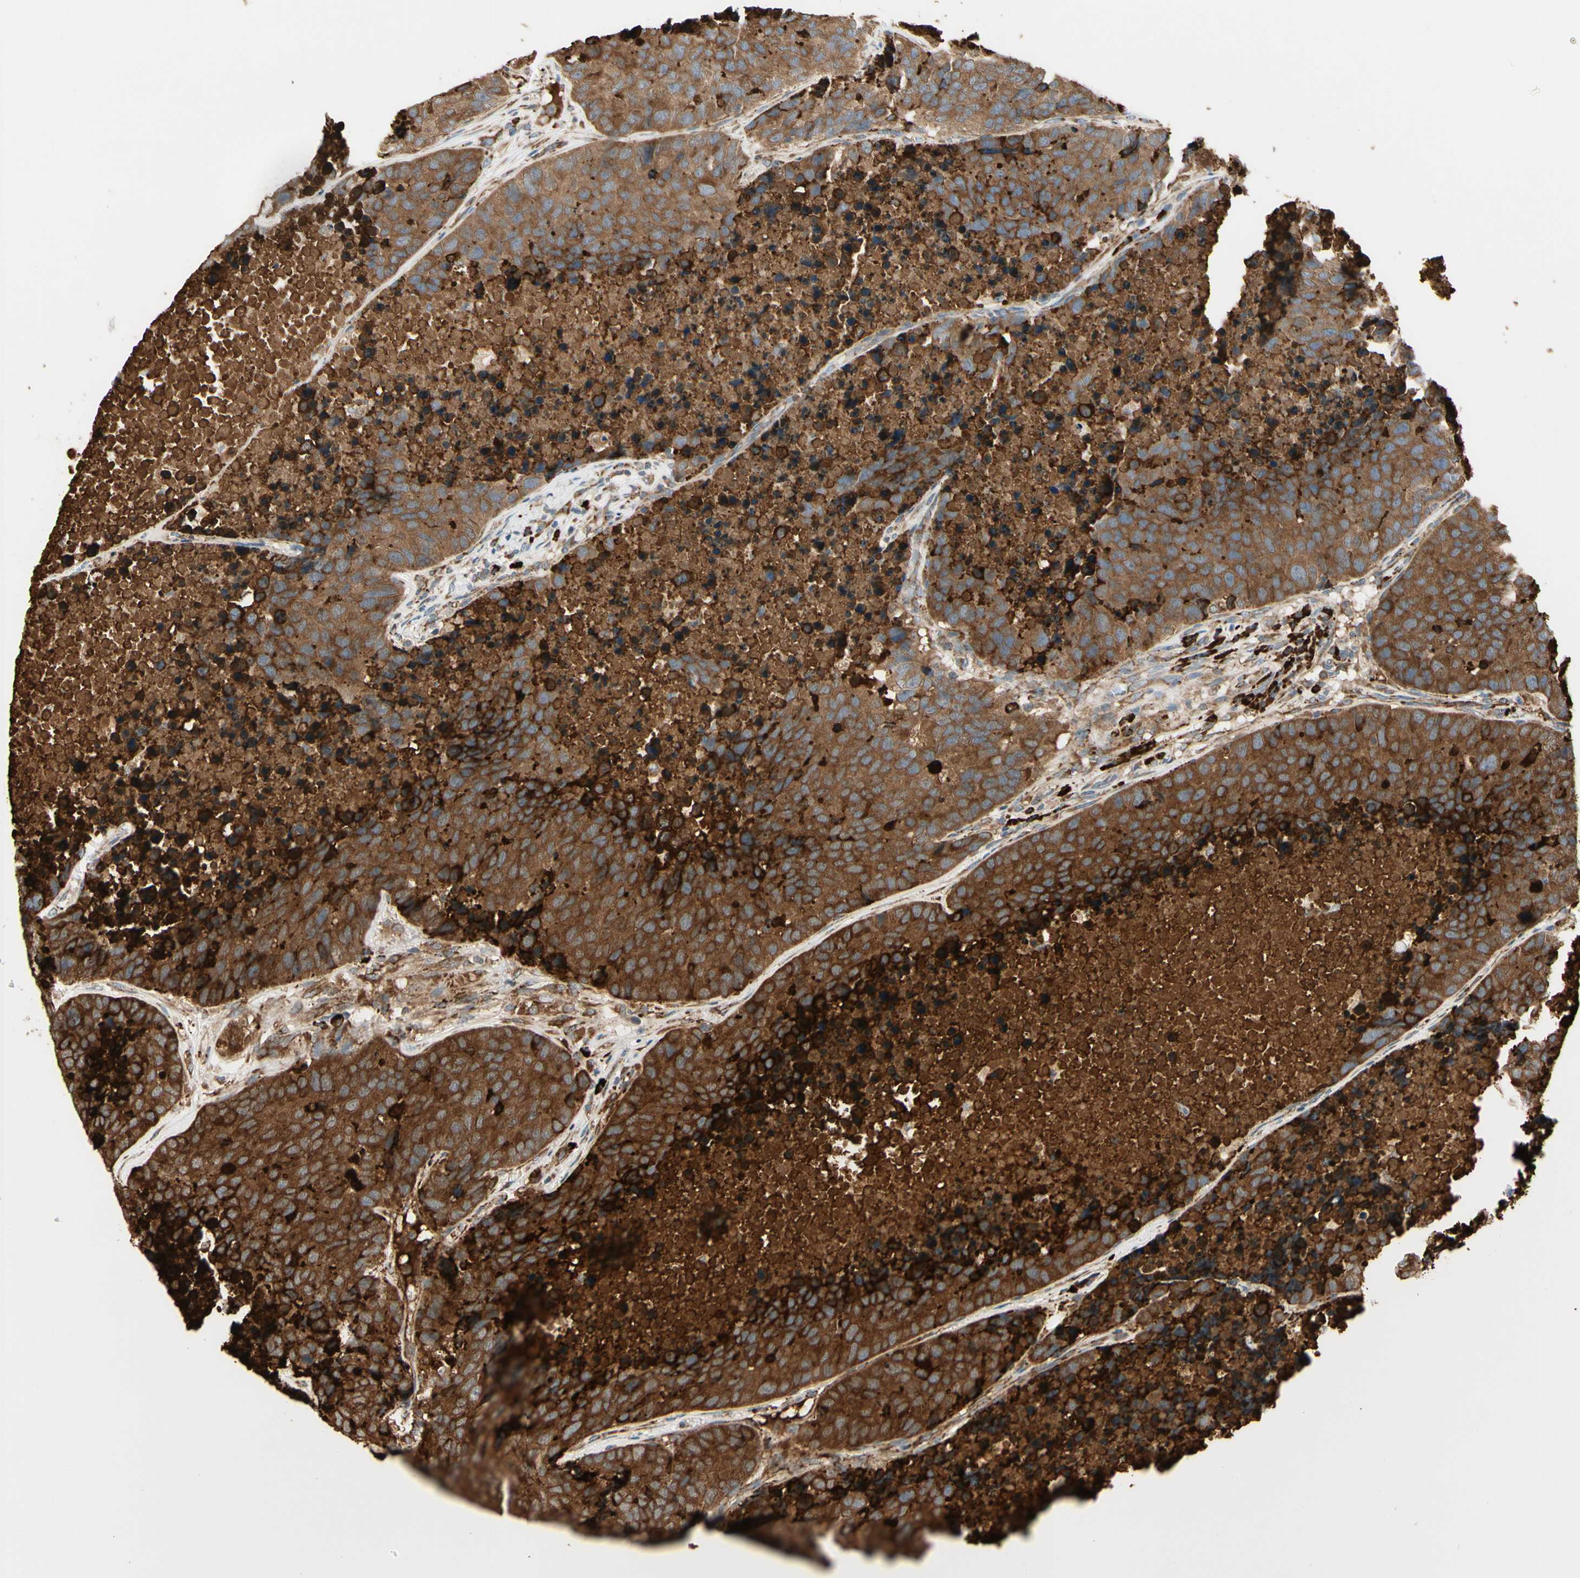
{"staining": {"intensity": "strong", "quantity": ">75%", "location": "cytoplasmic/membranous"}, "tissue": "carcinoid", "cell_type": "Tumor cells", "image_type": "cancer", "snomed": [{"axis": "morphology", "description": "Carcinoid, malignant, NOS"}, {"axis": "topography", "description": "Lung"}], "caption": "A brown stain highlights strong cytoplasmic/membranous expression of a protein in carcinoid tumor cells.", "gene": "HSP90B1", "patient": {"sex": "male", "age": 60}}